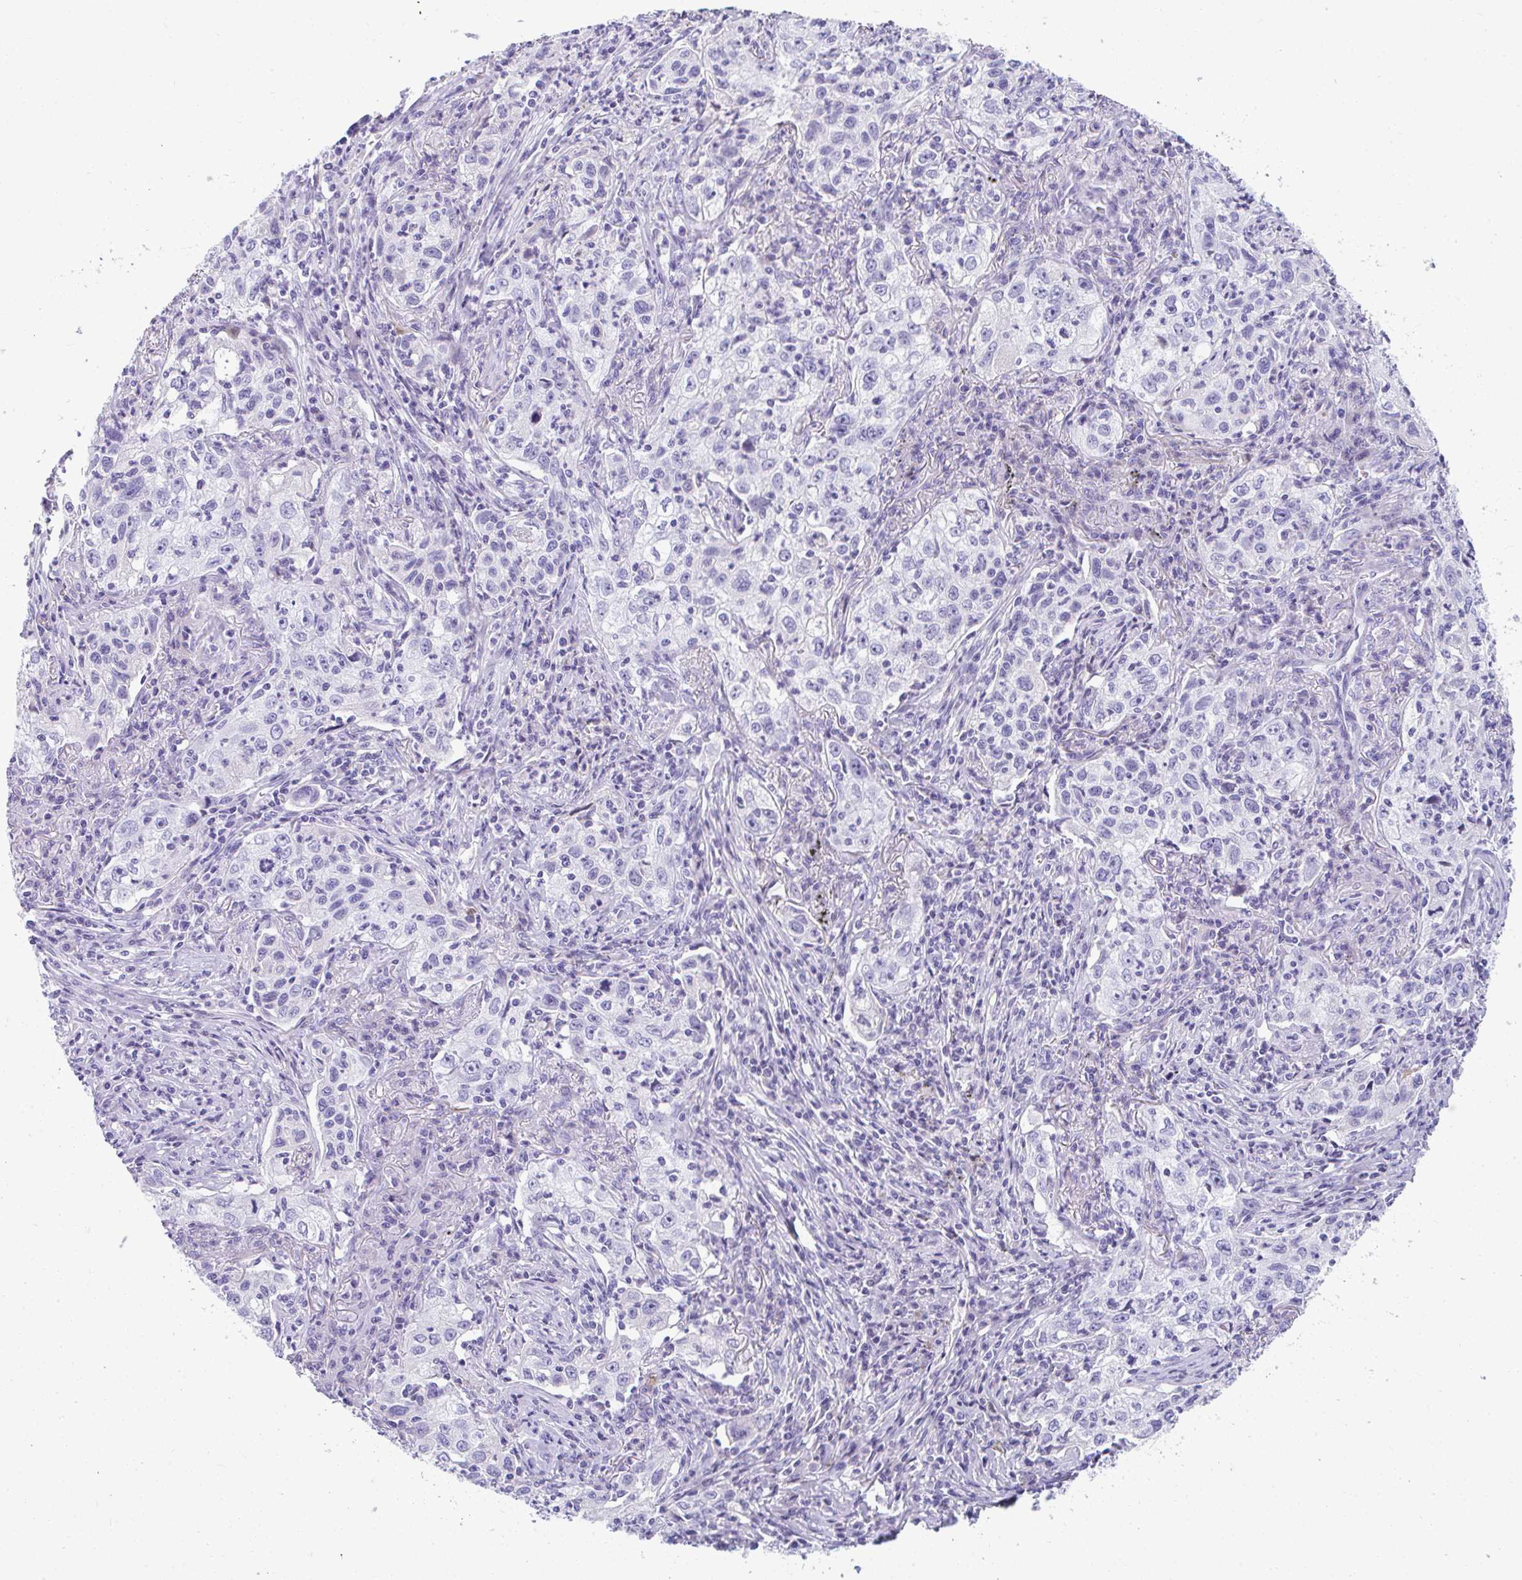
{"staining": {"intensity": "negative", "quantity": "none", "location": "none"}, "tissue": "lung cancer", "cell_type": "Tumor cells", "image_type": "cancer", "snomed": [{"axis": "morphology", "description": "Squamous cell carcinoma, NOS"}, {"axis": "topography", "description": "Lung"}], "caption": "IHC of lung squamous cell carcinoma reveals no expression in tumor cells.", "gene": "TTC30B", "patient": {"sex": "male", "age": 71}}